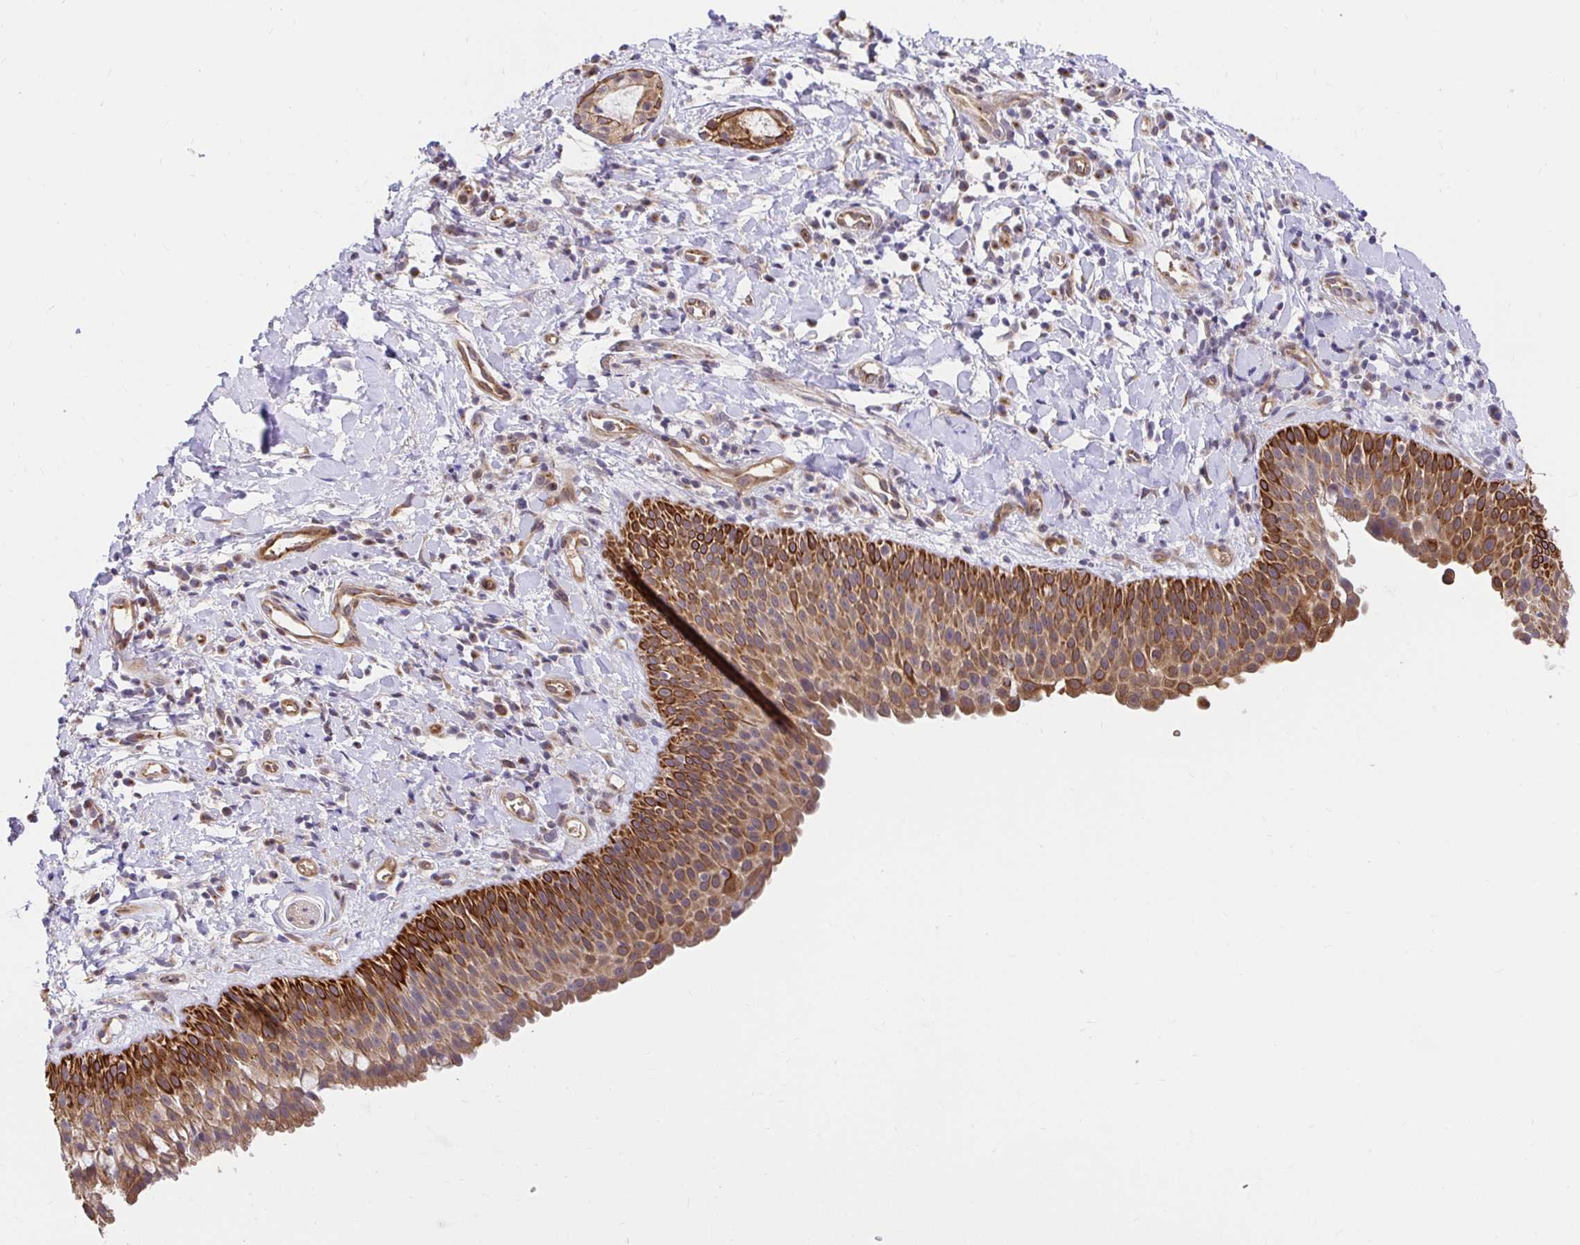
{"staining": {"intensity": "moderate", "quantity": ">75%", "location": "cytoplasmic/membranous"}, "tissue": "nasopharynx", "cell_type": "Respiratory epithelial cells", "image_type": "normal", "snomed": [{"axis": "morphology", "description": "Normal tissue, NOS"}, {"axis": "morphology", "description": "Inflammation, NOS"}, {"axis": "topography", "description": "Nasopharynx"}], "caption": "Immunohistochemistry image of normal nasopharynx: human nasopharynx stained using immunohistochemistry reveals medium levels of moderate protein expression localized specifically in the cytoplasmic/membranous of respiratory epithelial cells, appearing as a cytoplasmic/membranous brown color.", "gene": "TRIM55", "patient": {"sex": "male", "age": 54}}